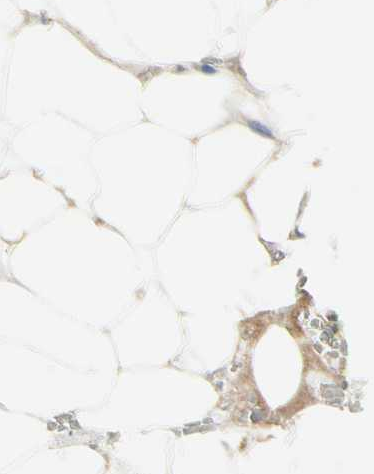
{"staining": {"intensity": "negative", "quantity": "none", "location": "none"}, "tissue": "adipose tissue", "cell_type": "Adipocytes", "image_type": "normal", "snomed": [{"axis": "morphology", "description": "Normal tissue, NOS"}, {"axis": "topography", "description": "Peripheral nerve tissue"}], "caption": "Immunohistochemical staining of normal adipose tissue reveals no significant expression in adipocytes.", "gene": "FGF10", "patient": {"sex": "male", "age": 70}}